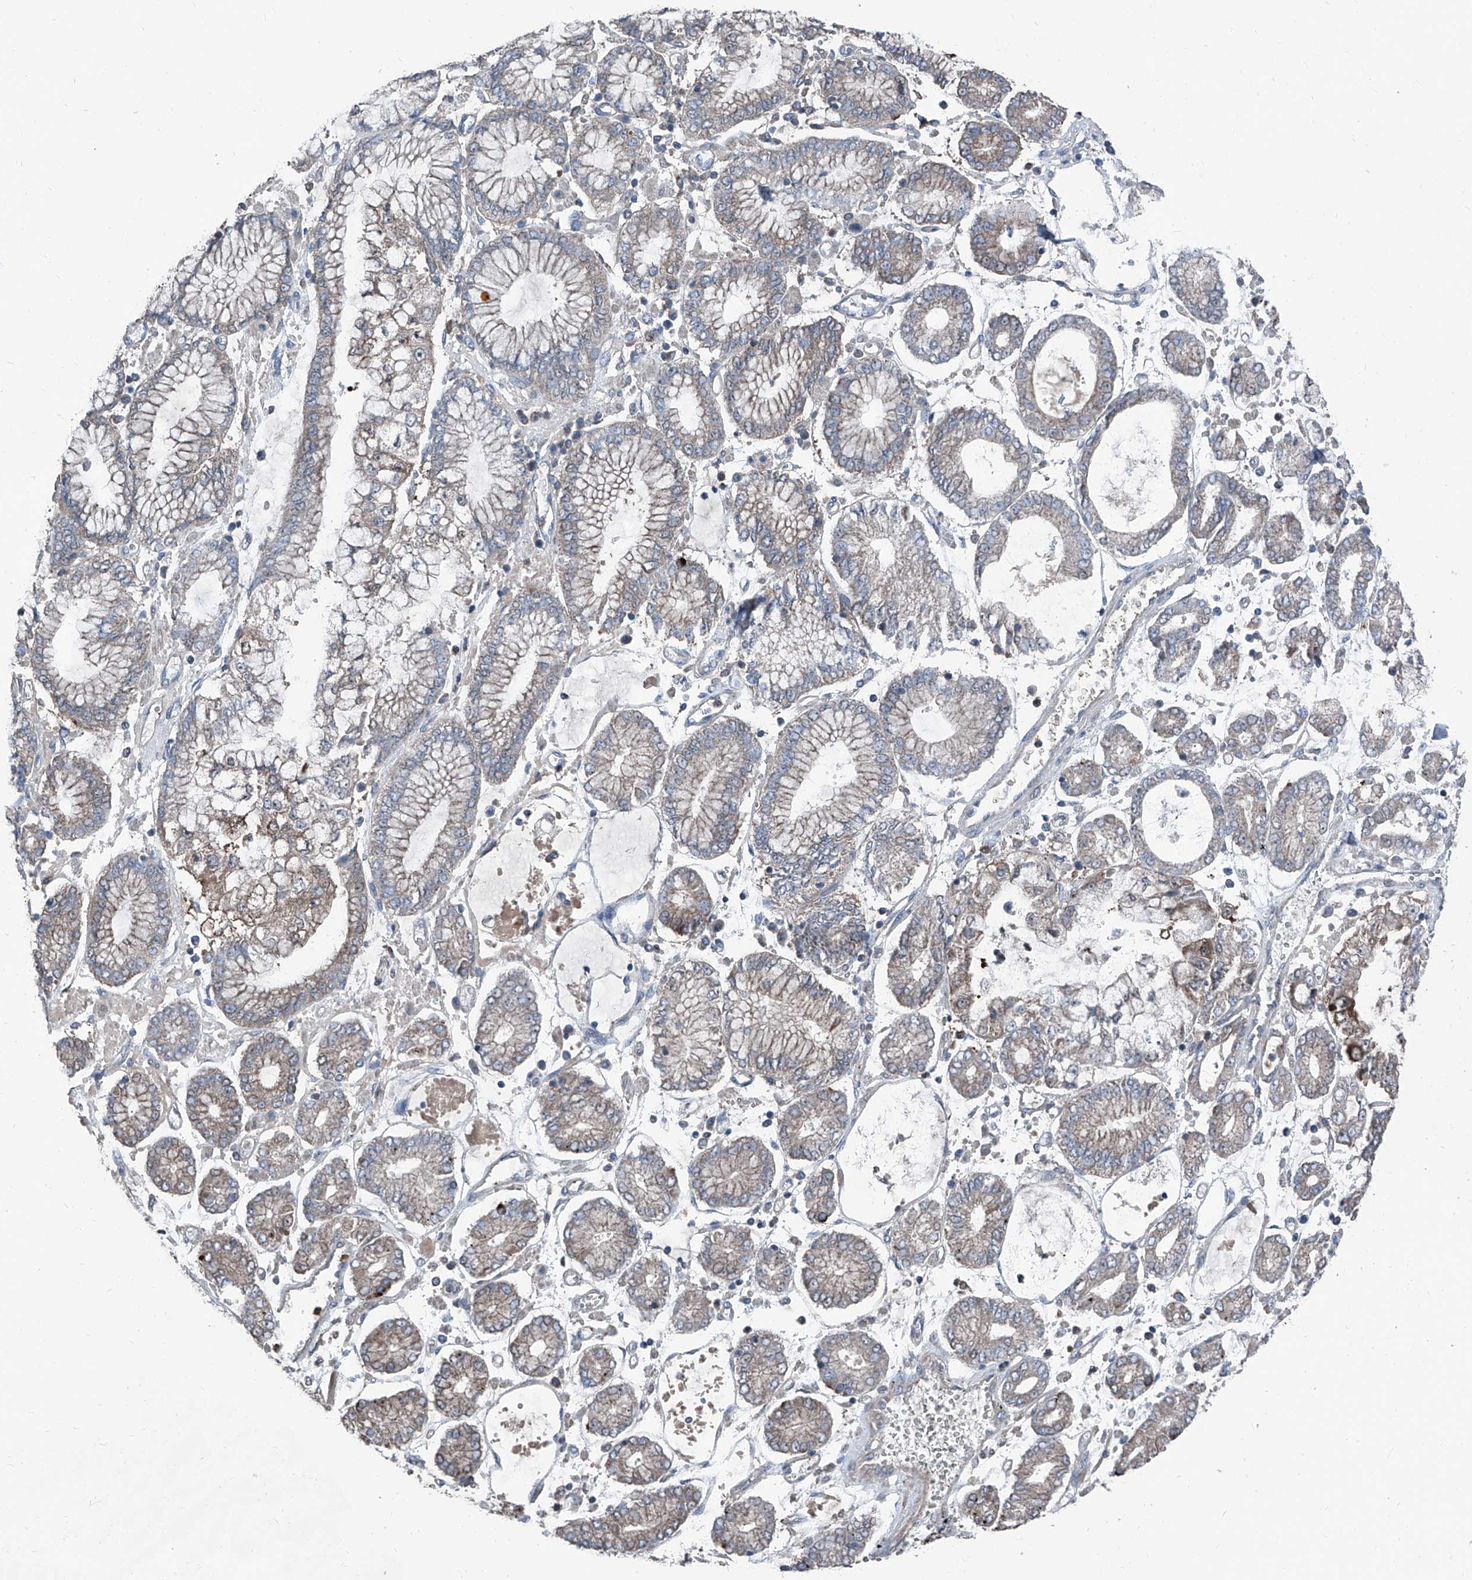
{"staining": {"intensity": "weak", "quantity": "<25%", "location": "cytoplasmic/membranous"}, "tissue": "stomach cancer", "cell_type": "Tumor cells", "image_type": "cancer", "snomed": [{"axis": "morphology", "description": "Adenocarcinoma, NOS"}, {"axis": "topography", "description": "Stomach"}], "caption": "There is no significant staining in tumor cells of stomach cancer. (Brightfield microscopy of DAB (3,3'-diaminobenzidine) immunohistochemistry (IHC) at high magnification).", "gene": "GPAT3", "patient": {"sex": "male", "age": 76}}